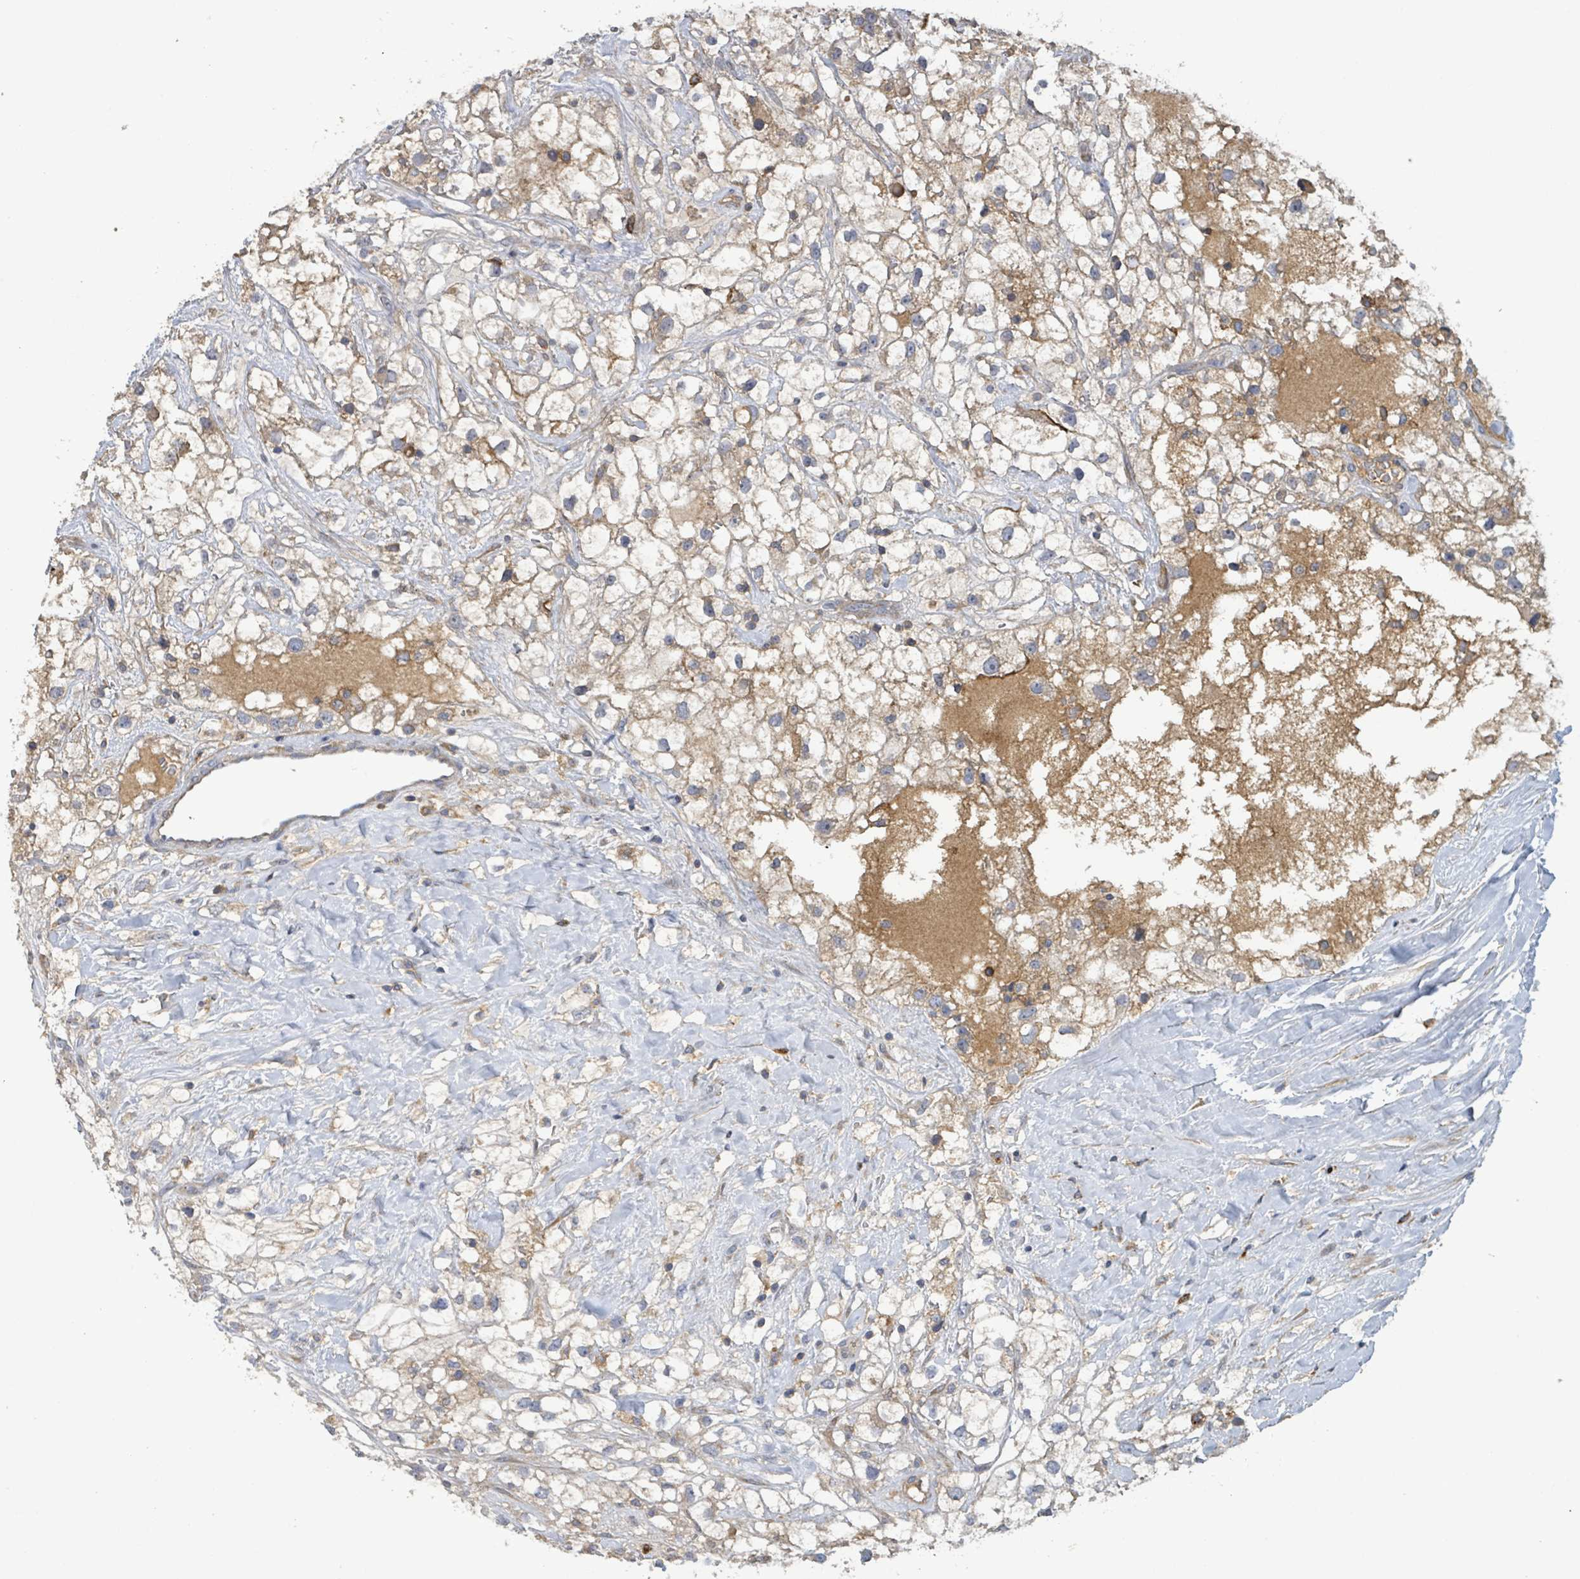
{"staining": {"intensity": "moderate", "quantity": "<25%", "location": "cytoplasmic/membranous"}, "tissue": "renal cancer", "cell_type": "Tumor cells", "image_type": "cancer", "snomed": [{"axis": "morphology", "description": "Adenocarcinoma, NOS"}, {"axis": "topography", "description": "Kidney"}], "caption": "About <25% of tumor cells in human renal adenocarcinoma reveal moderate cytoplasmic/membranous protein positivity as visualized by brown immunohistochemical staining.", "gene": "PLAAT1", "patient": {"sex": "male", "age": 59}}